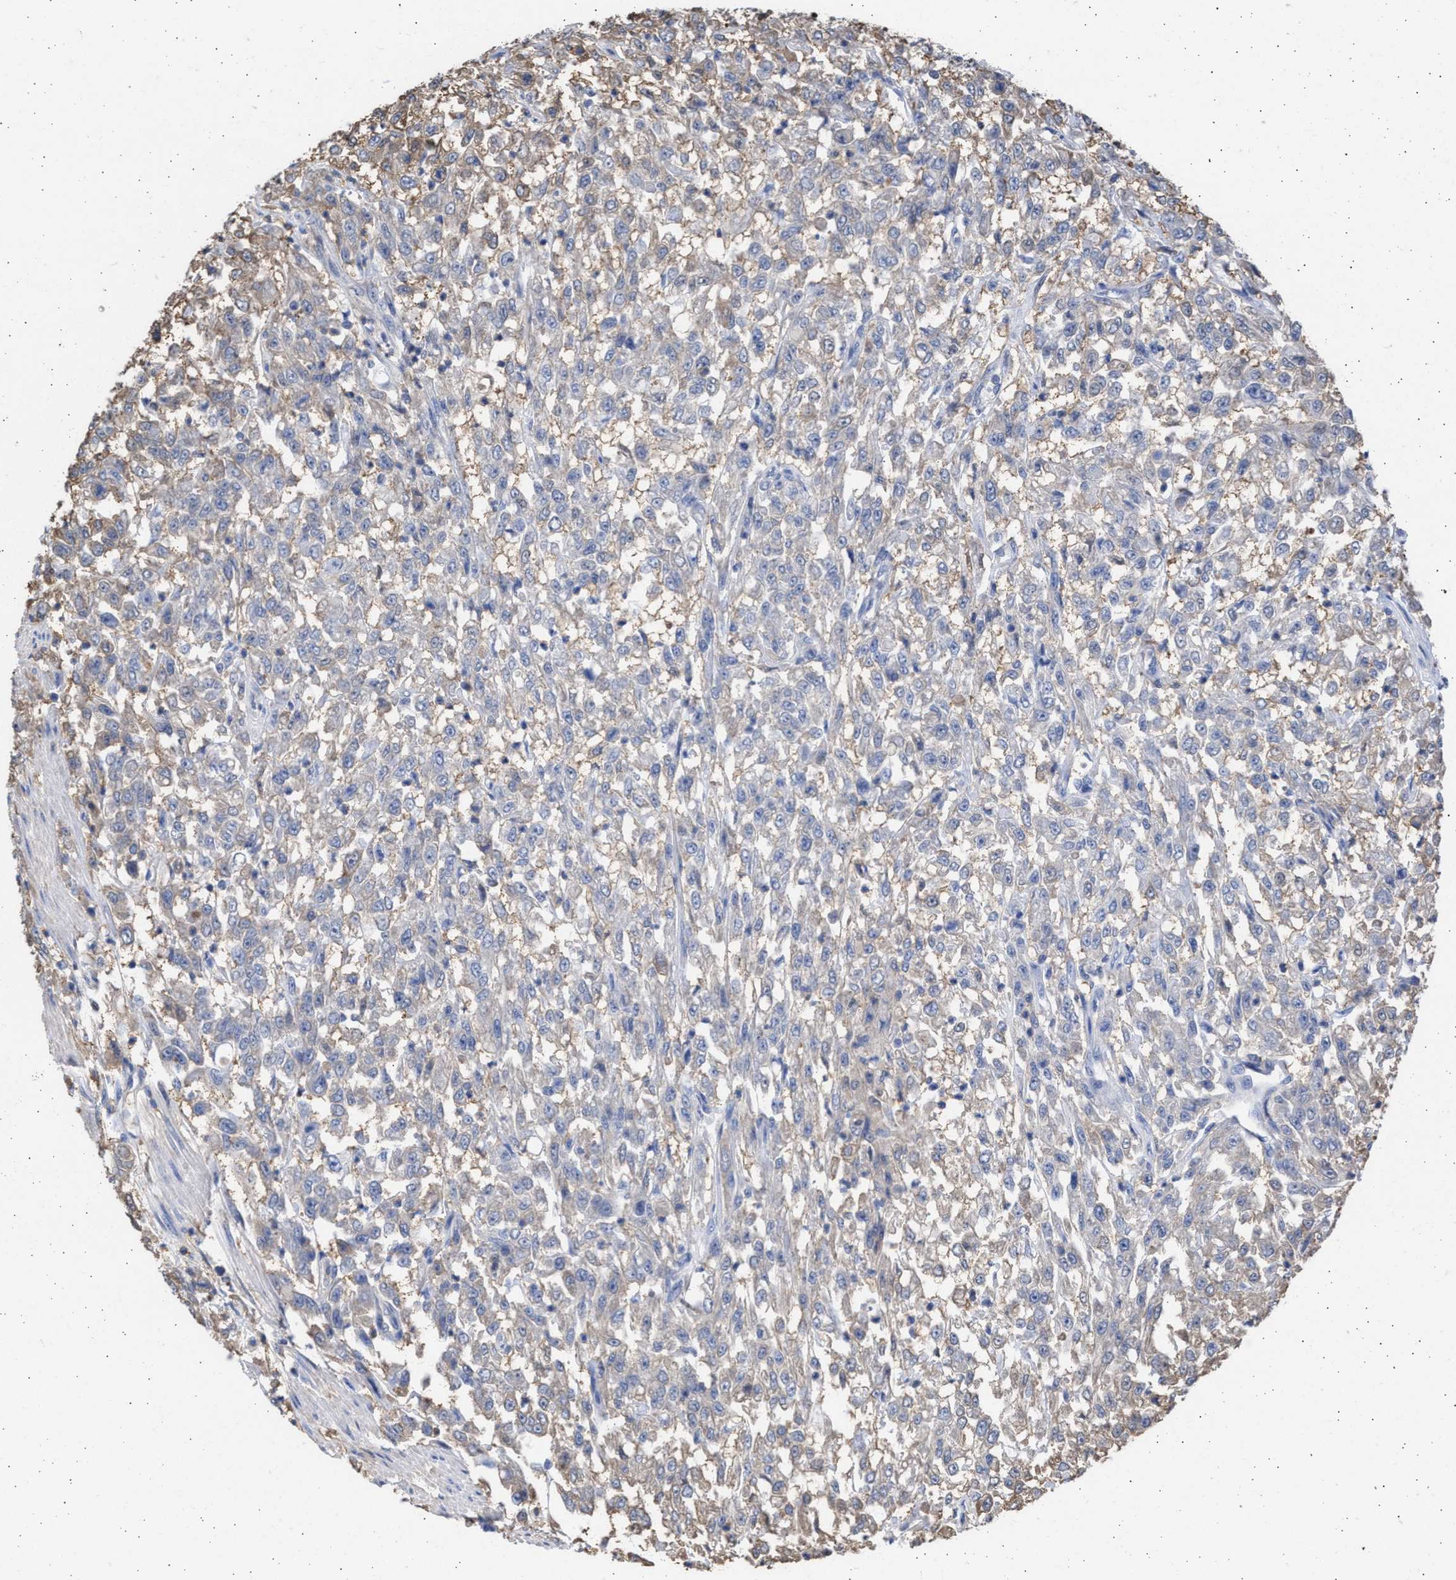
{"staining": {"intensity": "weak", "quantity": "25%-75%", "location": "cytoplasmic/membranous"}, "tissue": "urothelial cancer", "cell_type": "Tumor cells", "image_type": "cancer", "snomed": [{"axis": "morphology", "description": "Urothelial carcinoma, High grade"}, {"axis": "topography", "description": "Urinary bladder"}], "caption": "Immunohistochemical staining of urothelial cancer demonstrates low levels of weak cytoplasmic/membranous protein positivity in approximately 25%-75% of tumor cells. The staining was performed using DAB to visualize the protein expression in brown, while the nuclei were stained in blue with hematoxylin (Magnification: 20x).", "gene": "ALDOC", "patient": {"sex": "male", "age": 46}}